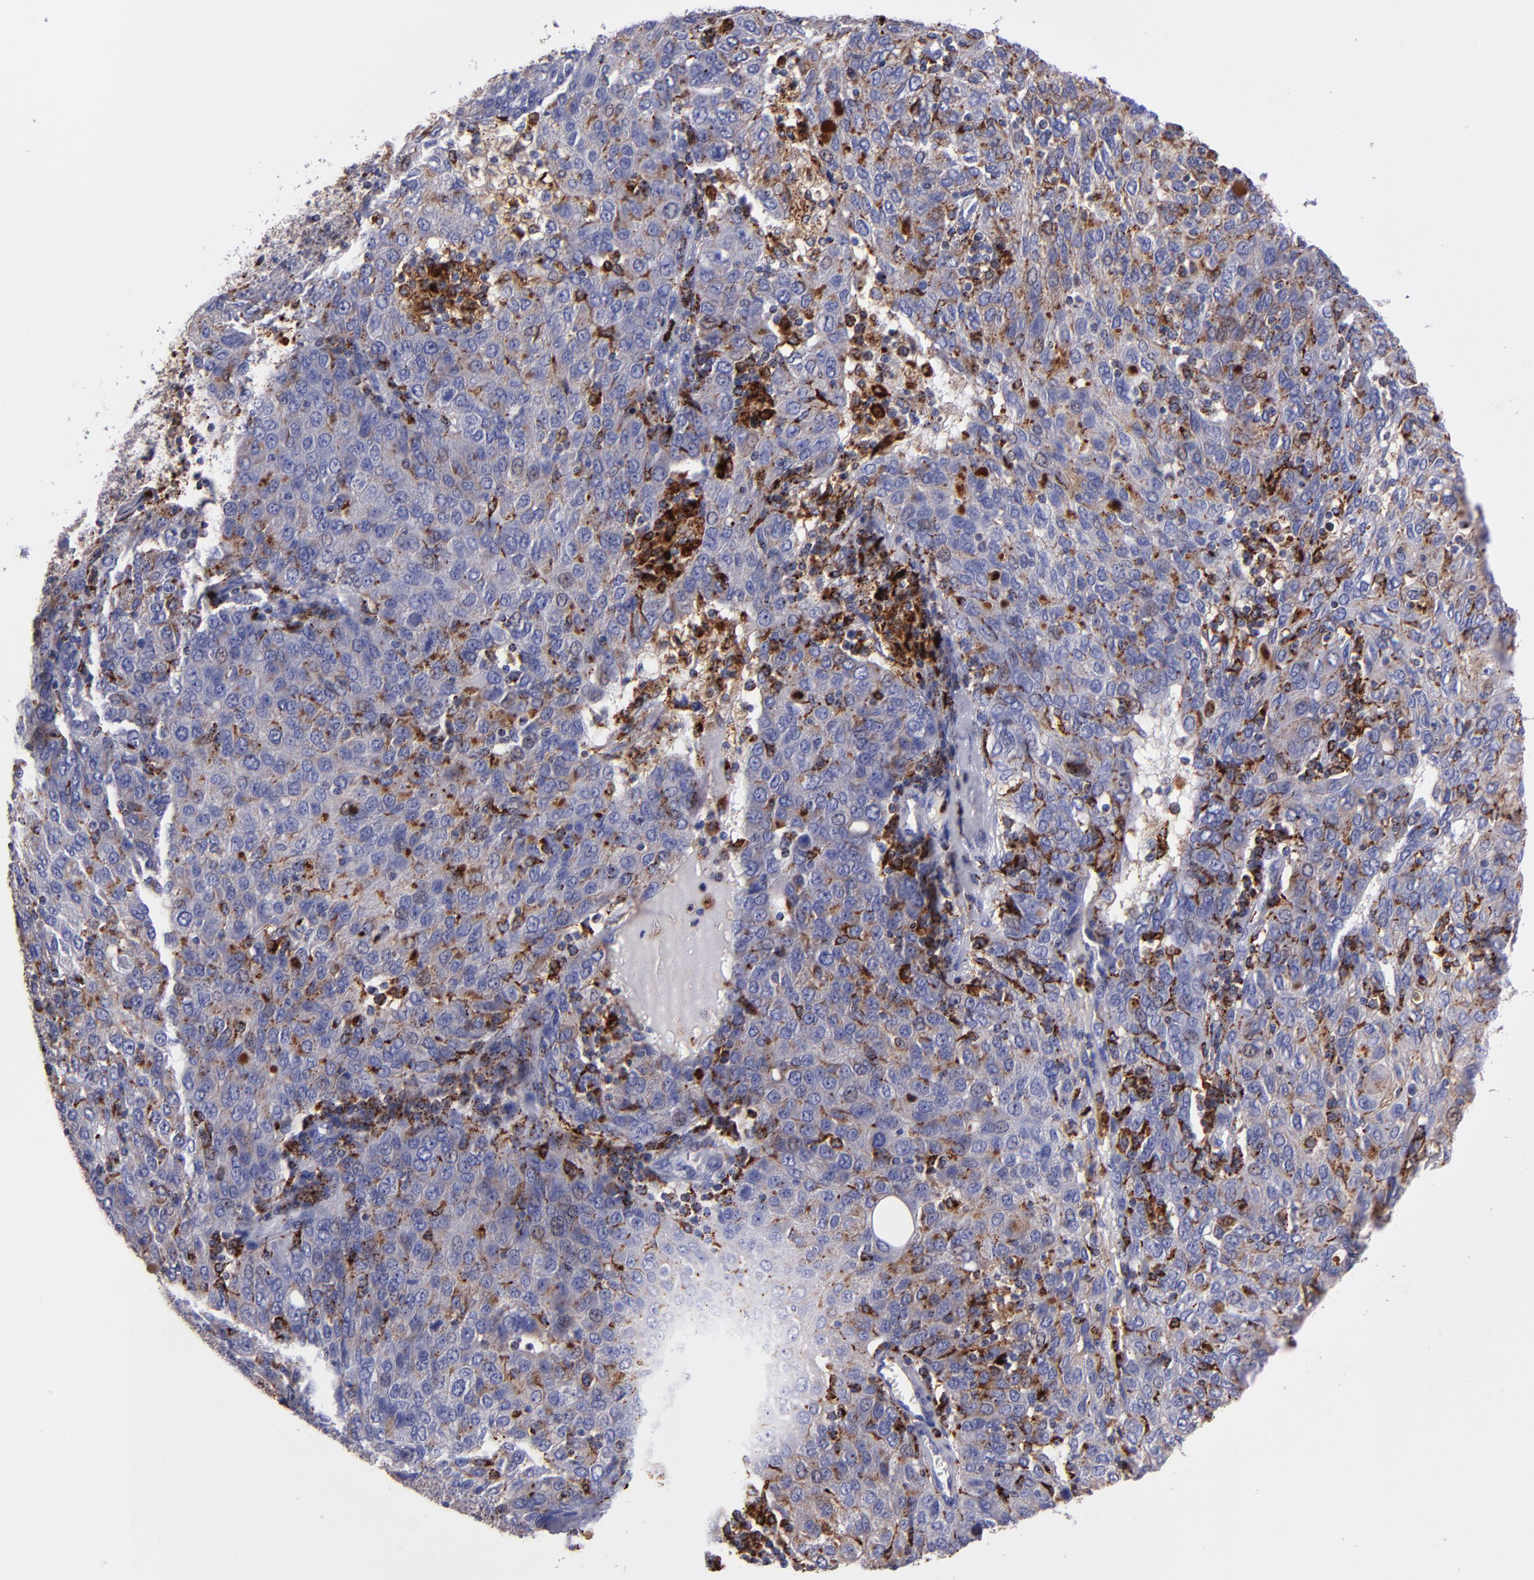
{"staining": {"intensity": "weak", "quantity": "<25%", "location": "cytoplasmic/membranous"}, "tissue": "ovarian cancer", "cell_type": "Tumor cells", "image_type": "cancer", "snomed": [{"axis": "morphology", "description": "Carcinoma, endometroid"}, {"axis": "topography", "description": "Ovary"}], "caption": "This is an IHC micrograph of human endometroid carcinoma (ovarian). There is no positivity in tumor cells.", "gene": "CTSS", "patient": {"sex": "female", "age": 50}}